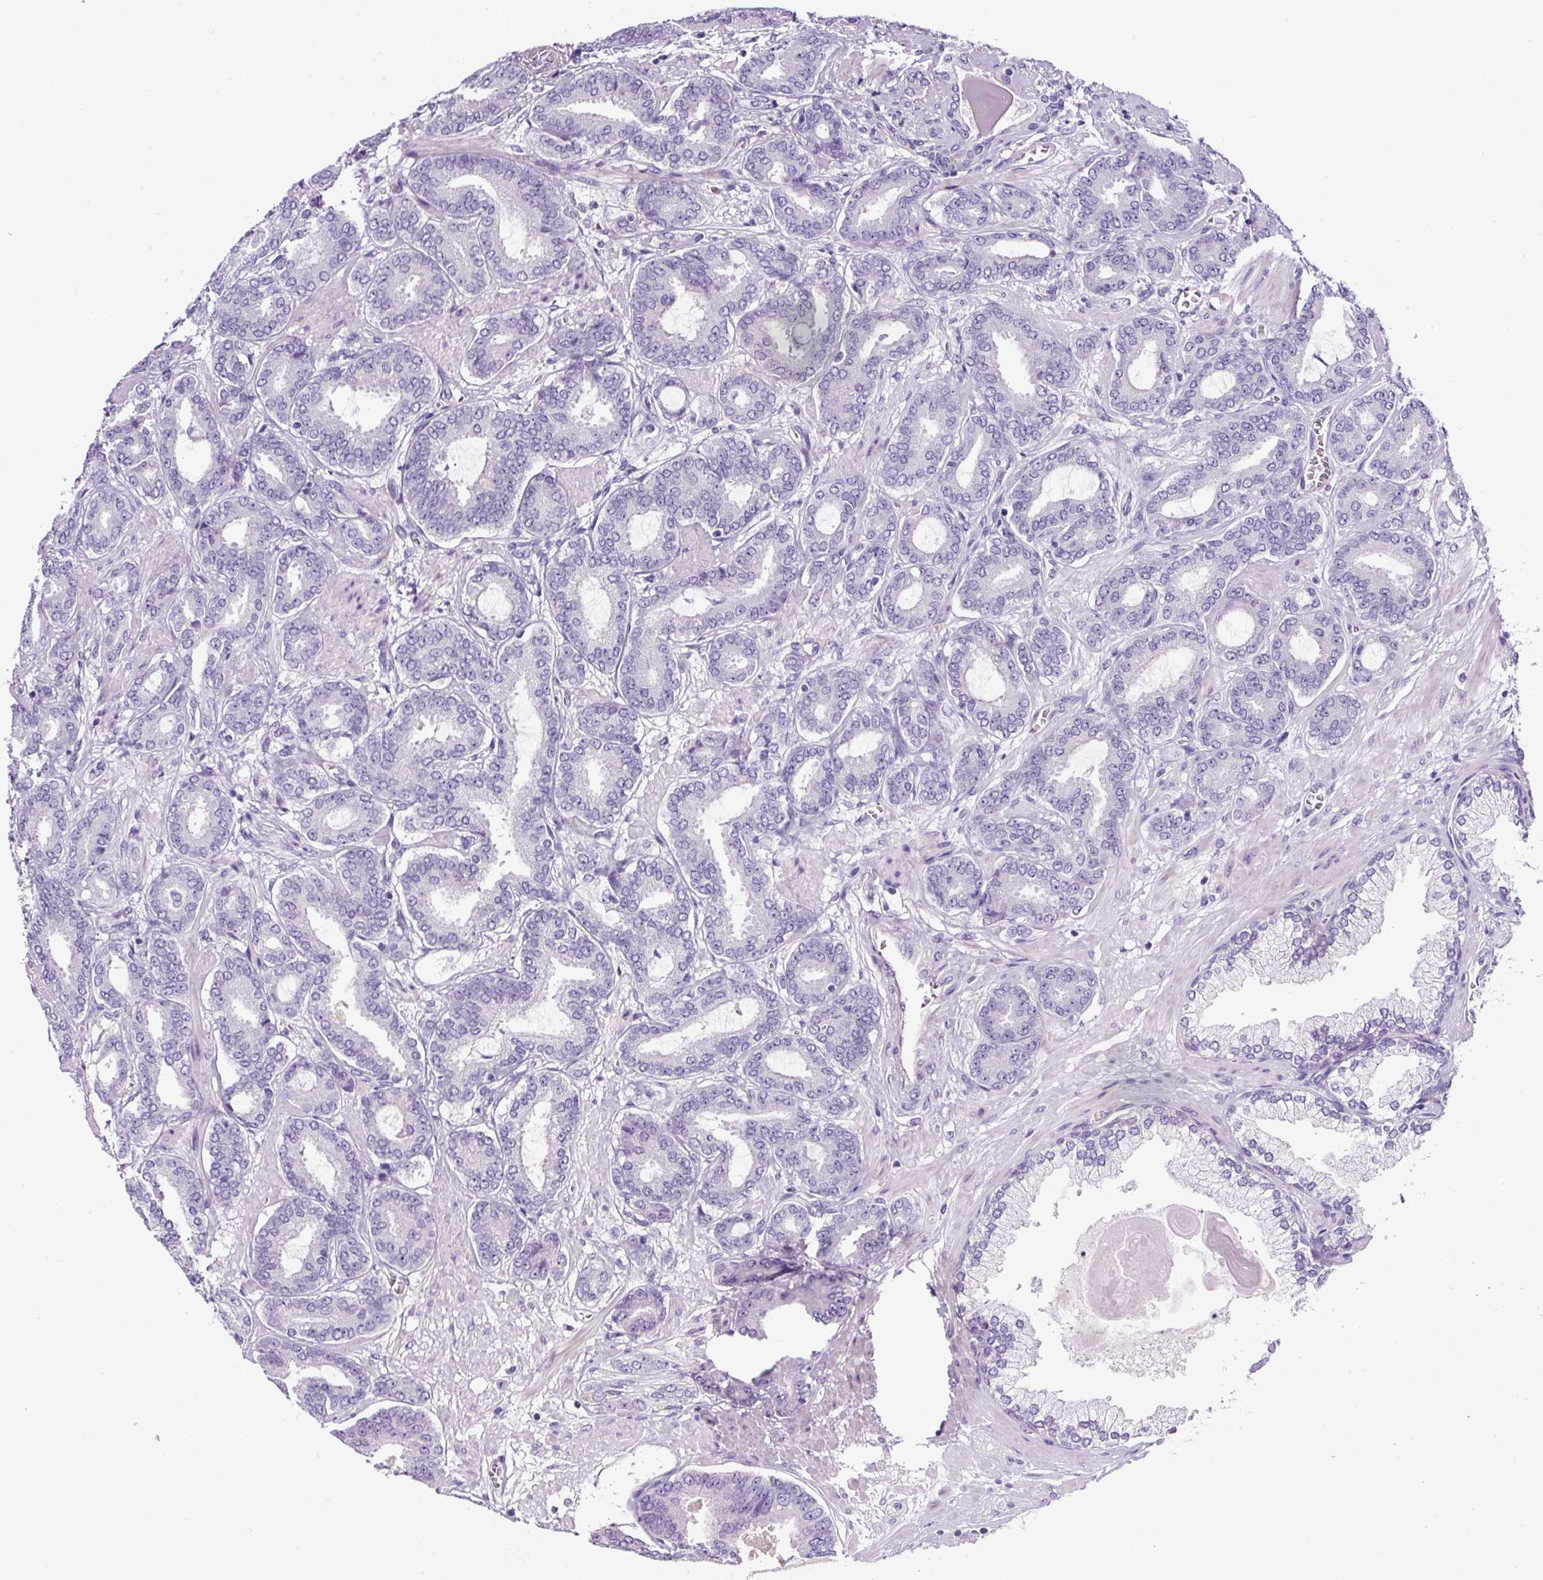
{"staining": {"intensity": "negative", "quantity": "none", "location": "none"}, "tissue": "prostate cancer", "cell_type": "Tumor cells", "image_type": "cancer", "snomed": [{"axis": "morphology", "description": "Adenocarcinoma, Low grade"}, {"axis": "topography", "description": "Prostate and seminal vesicle, NOS"}], "caption": "Image shows no significant protein positivity in tumor cells of adenocarcinoma (low-grade) (prostate). (Immunohistochemistry (ihc), brightfield microscopy, high magnification).", "gene": "OR14A2", "patient": {"sex": "male", "age": 61}}